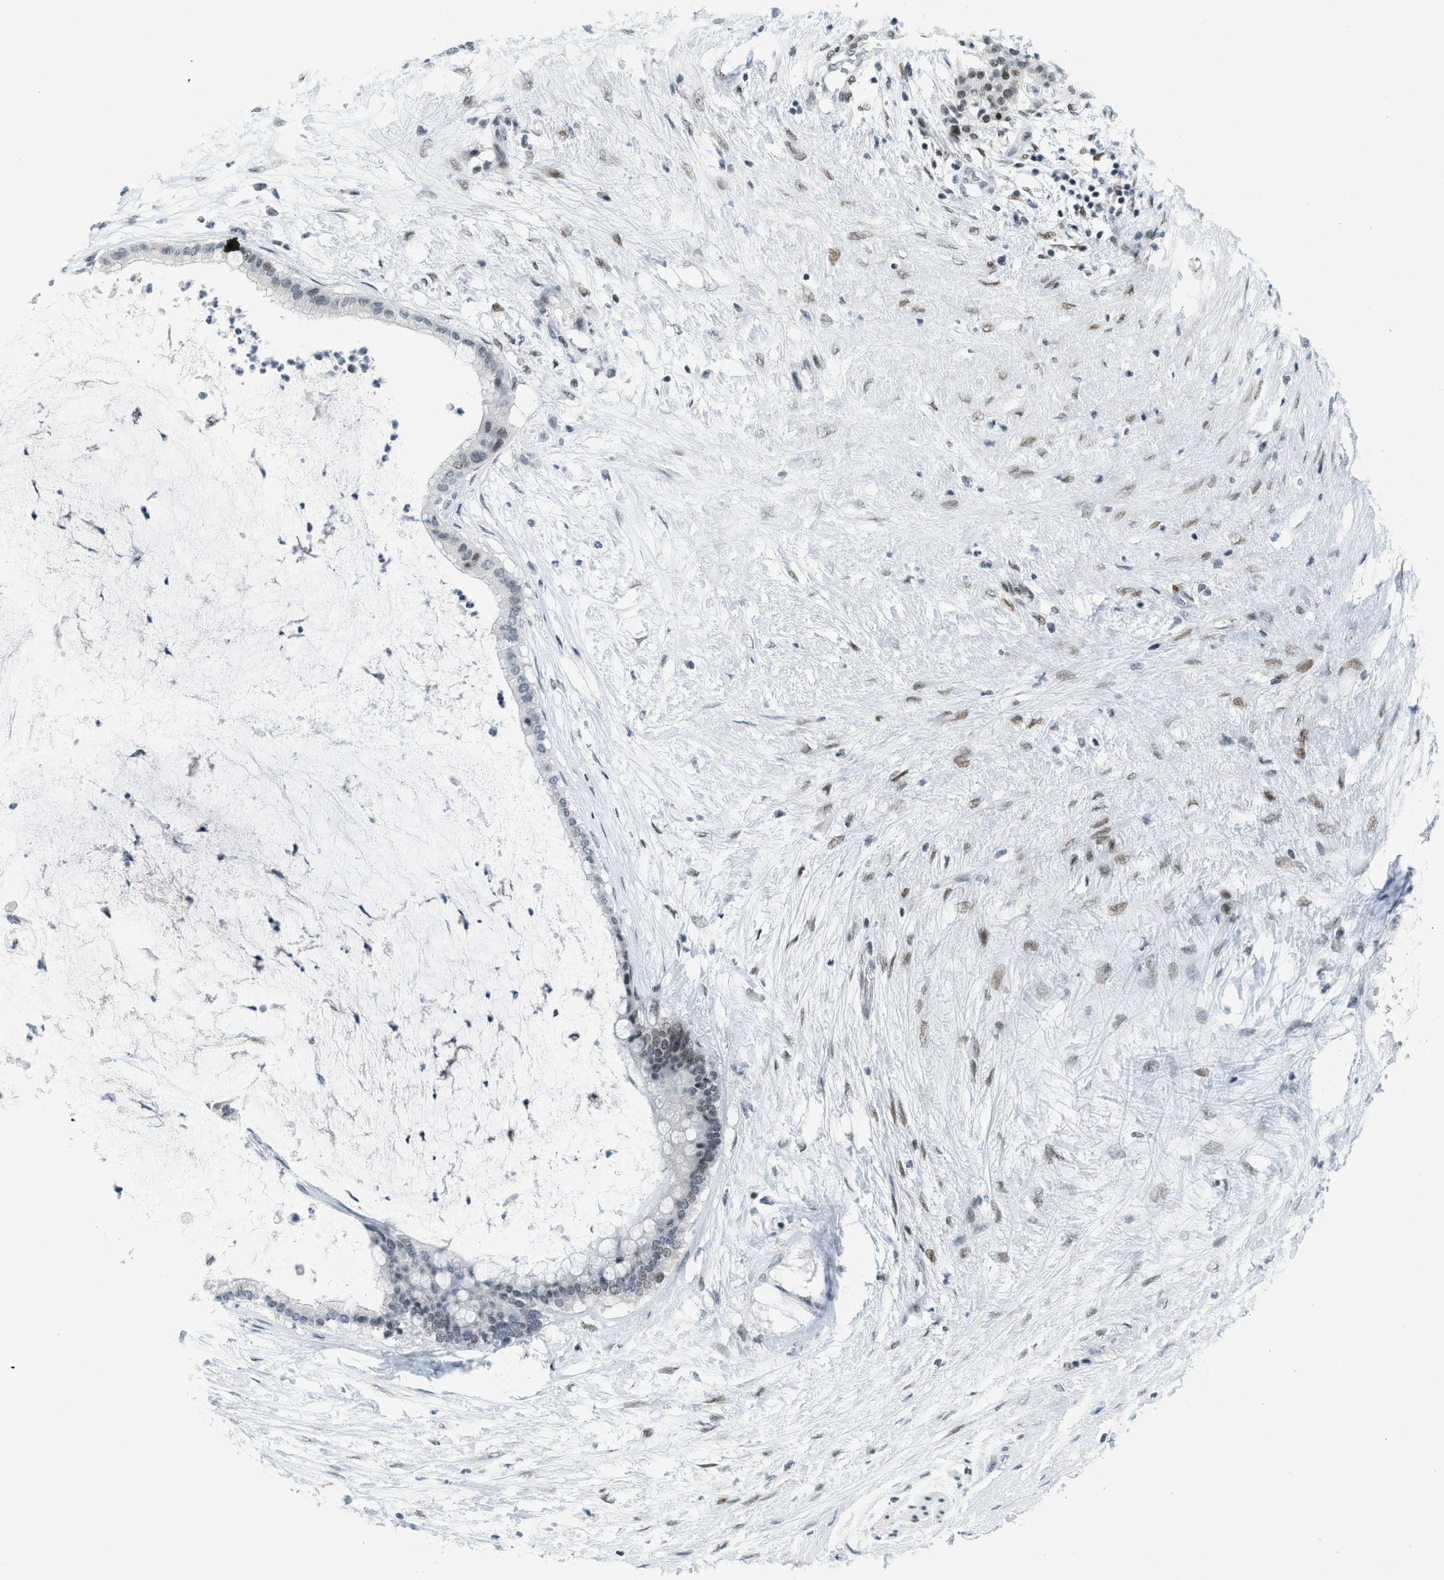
{"staining": {"intensity": "moderate", "quantity": "<25%", "location": "nuclear"}, "tissue": "pancreatic cancer", "cell_type": "Tumor cells", "image_type": "cancer", "snomed": [{"axis": "morphology", "description": "Adenocarcinoma, NOS"}, {"axis": "topography", "description": "Pancreas"}], "caption": "Adenocarcinoma (pancreatic) stained with a brown dye reveals moderate nuclear positive positivity in about <25% of tumor cells.", "gene": "PBX1", "patient": {"sex": "male", "age": 41}}